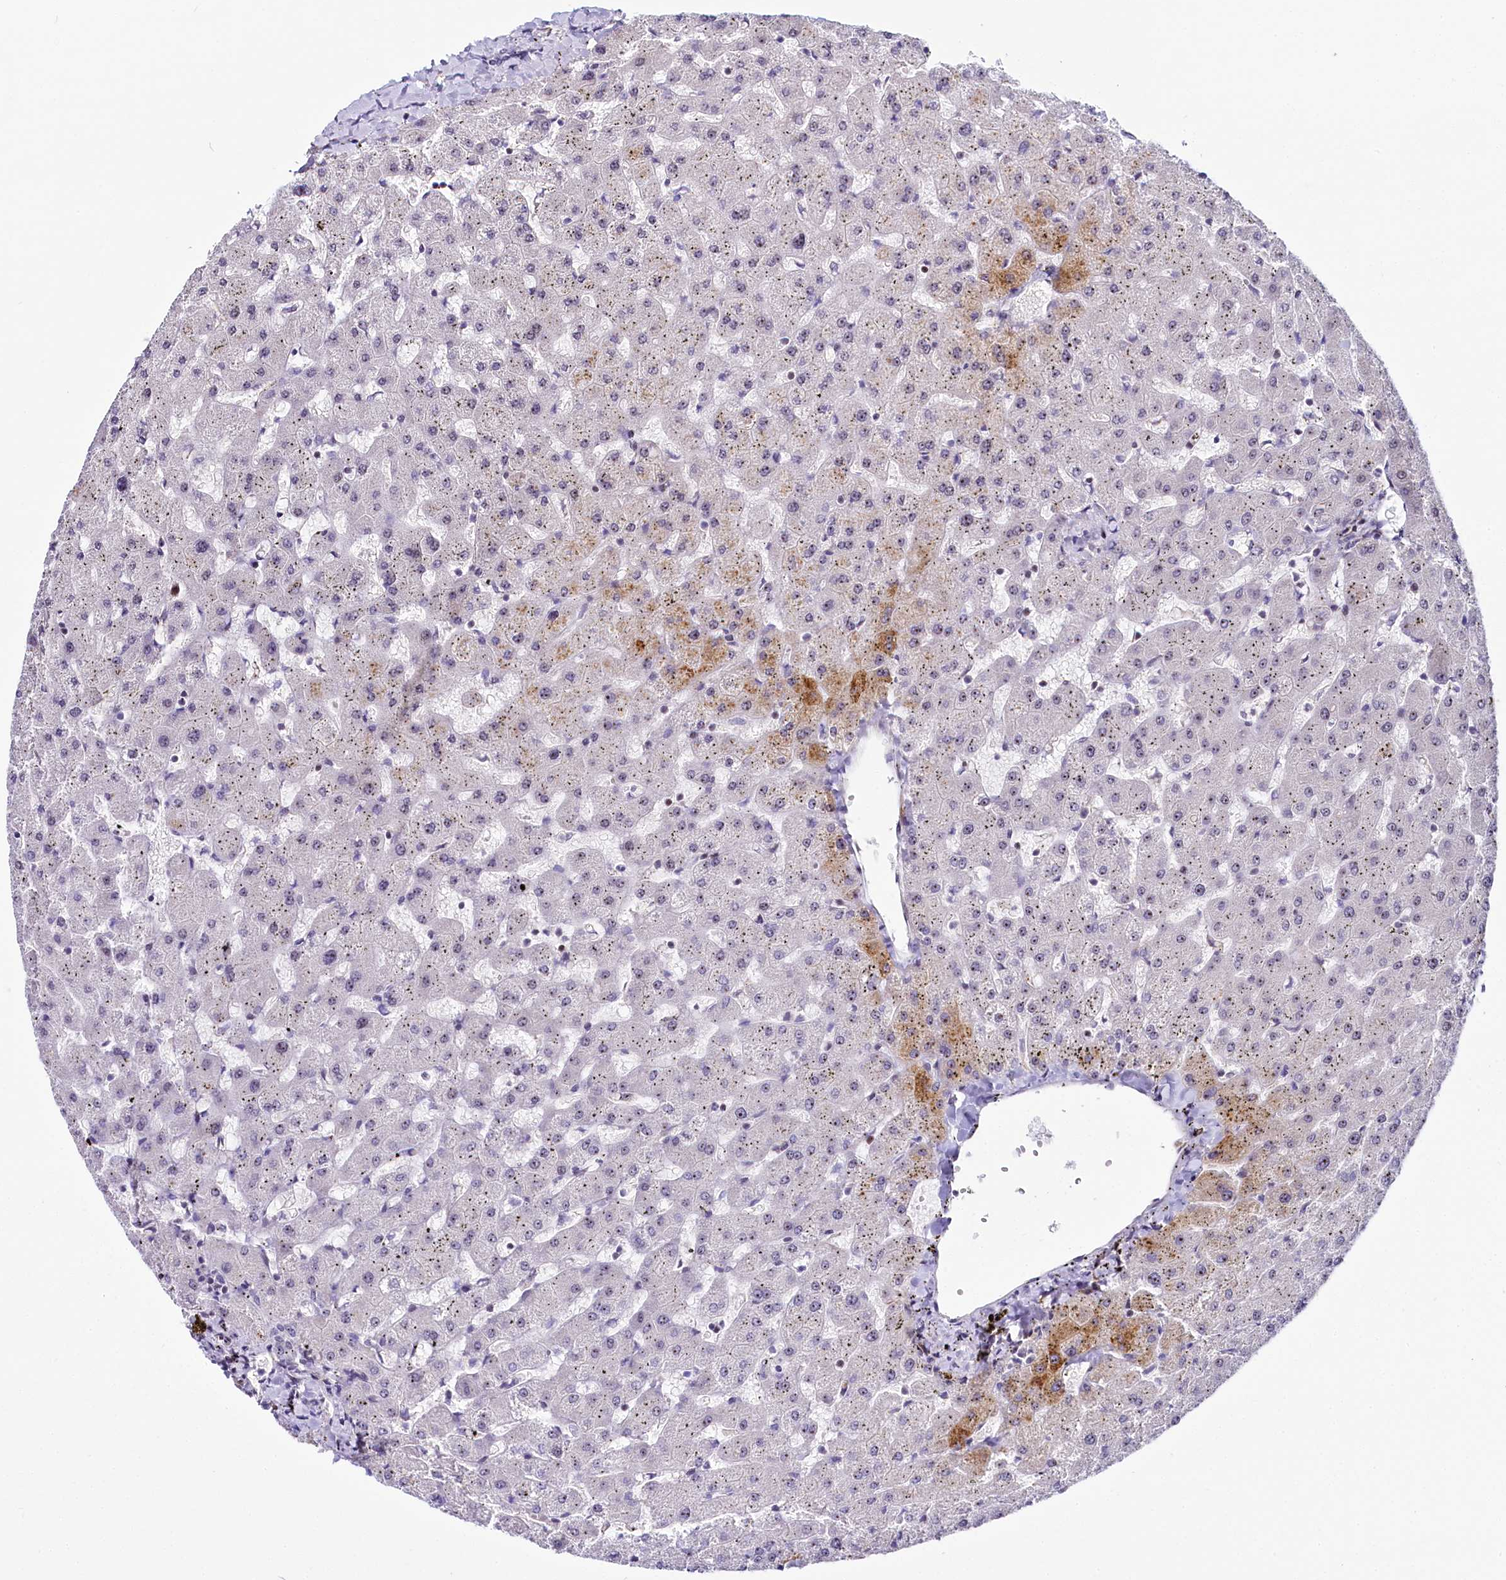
{"staining": {"intensity": "negative", "quantity": "none", "location": "none"}, "tissue": "liver", "cell_type": "Cholangiocytes", "image_type": "normal", "snomed": [{"axis": "morphology", "description": "Normal tissue, NOS"}, {"axis": "topography", "description": "Liver"}], "caption": "Cholangiocytes show no significant protein expression in benign liver. Brightfield microscopy of immunohistochemistry (IHC) stained with DAB (brown) and hematoxylin (blue), captured at high magnification.", "gene": "TCOF1", "patient": {"sex": "female", "age": 63}}